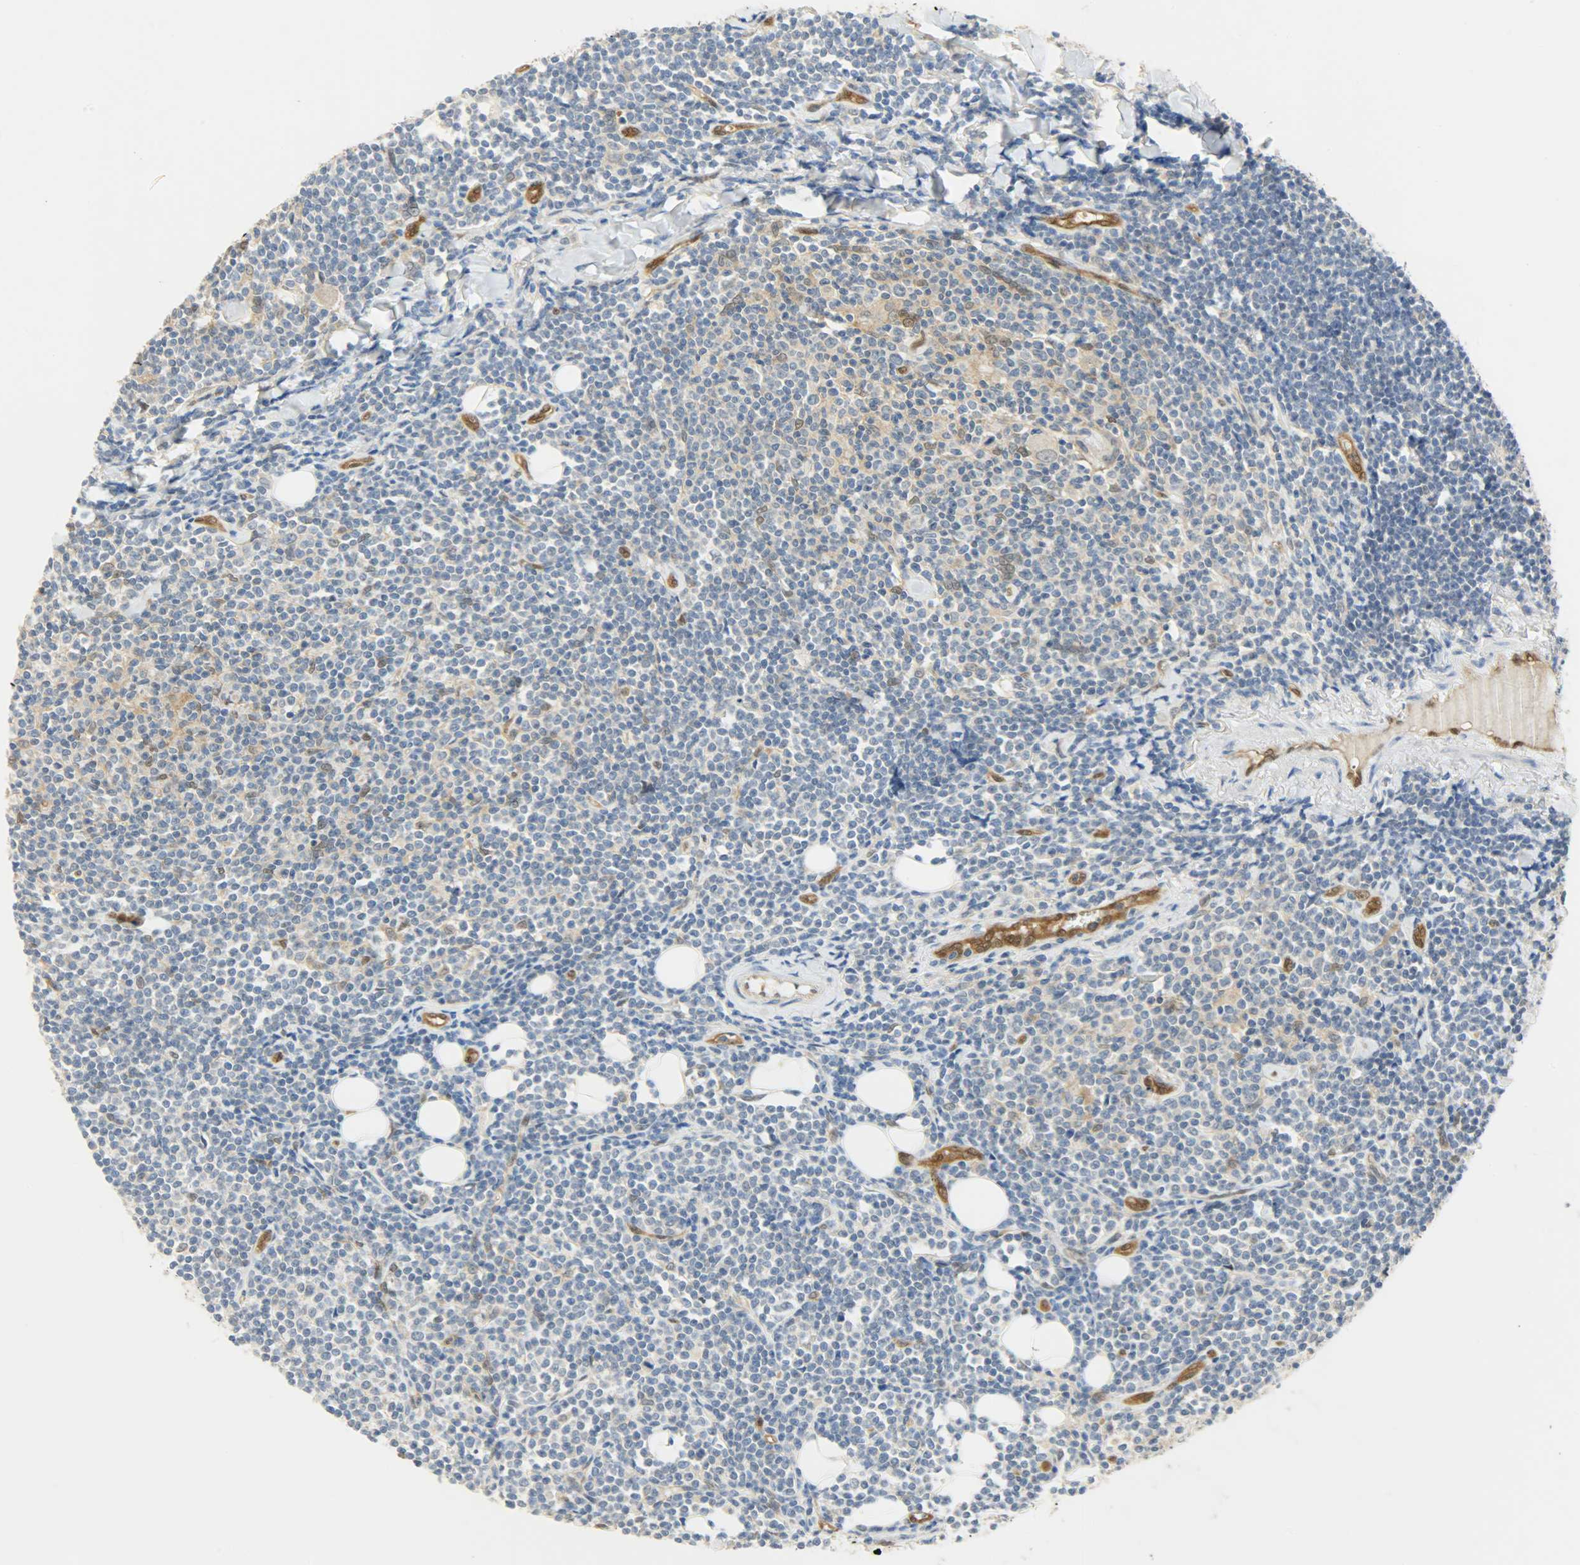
{"staining": {"intensity": "weak", "quantity": "<25%", "location": "cytoplasmic/membranous"}, "tissue": "lymphoma", "cell_type": "Tumor cells", "image_type": "cancer", "snomed": [{"axis": "morphology", "description": "Malignant lymphoma, non-Hodgkin's type, Low grade"}, {"axis": "topography", "description": "Soft tissue"}], "caption": "High magnification brightfield microscopy of lymphoma stained with DAB (brown) and counterstained with hematoxylin (blue): tumor cells show no significant staining.", "gene": "FKBP1A", "patient": {"sex": "male", "age": 92}}